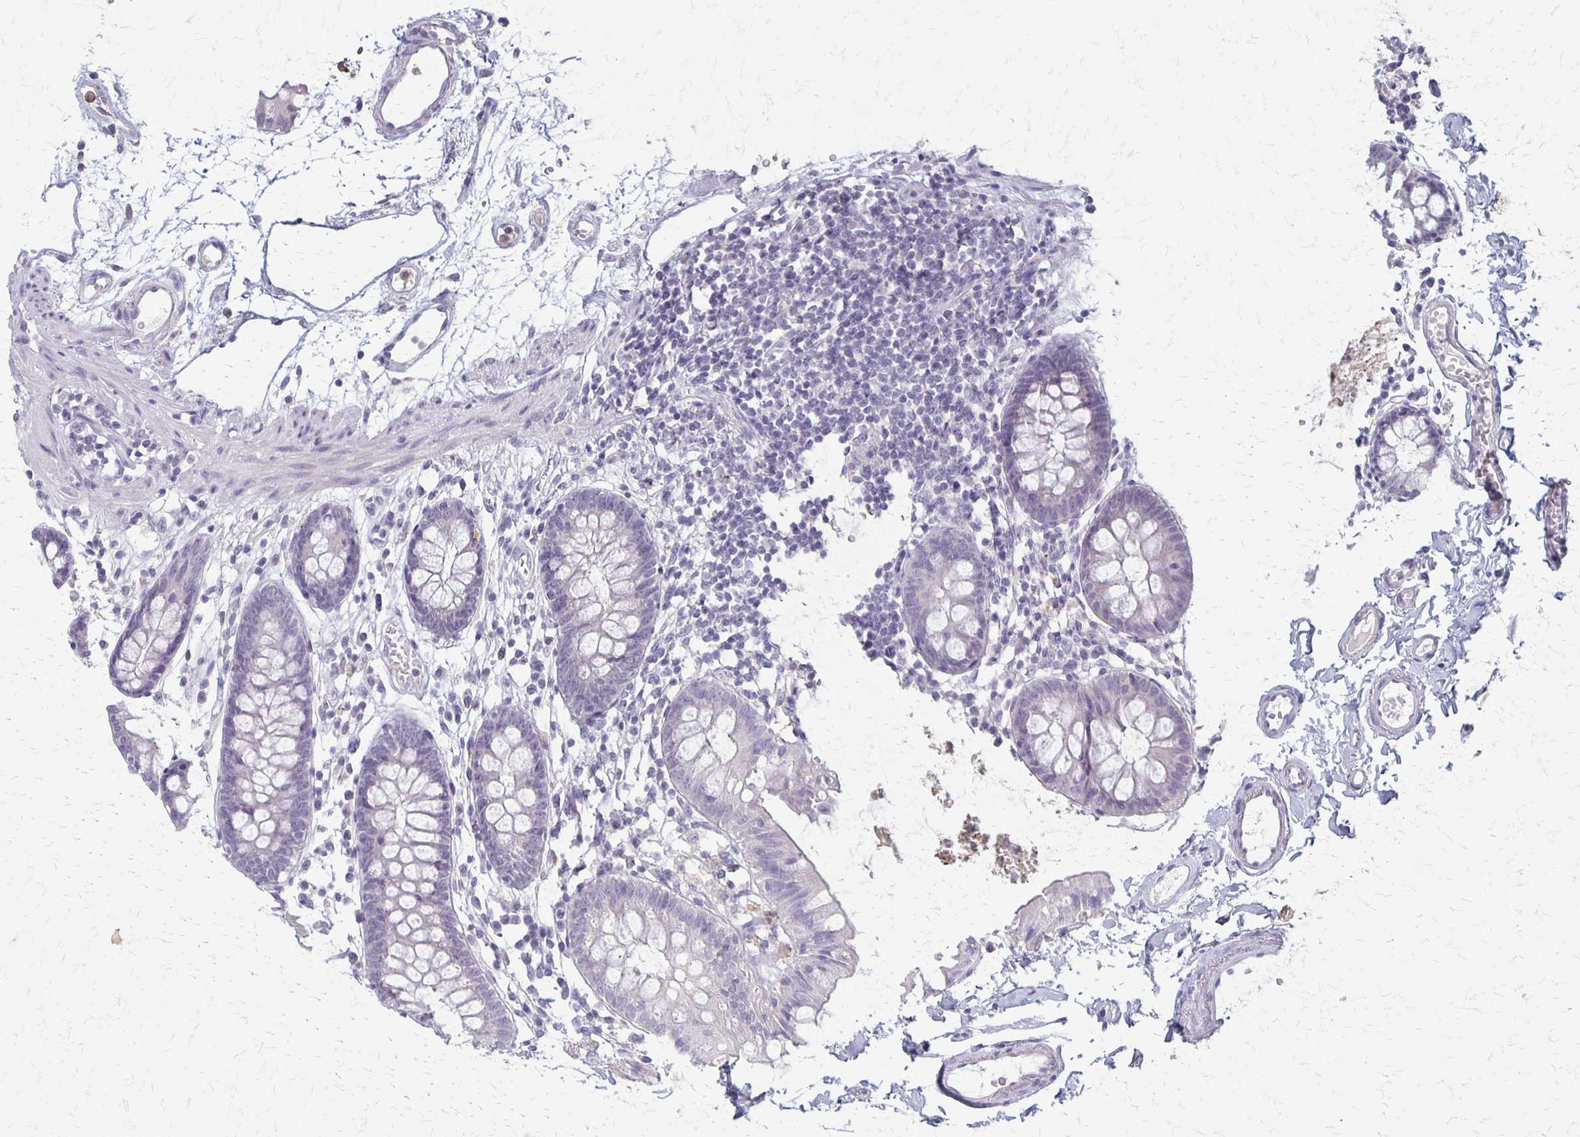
{"staining": {"intensity": "negative", "quantity": "none", "location": "none"}, "tissue": "colon", "cell_type": "Endothelial cells", "image_type": "normal", "snomed": [{"axis": "morphology", "description": "Normal tissue, NOS"}, {"axis": "topography", "description": "Colon"}], "caption": "IHC image of benign colon stained for a protein (brown), which shows no positivity in endothelial cells.", "gene": "SEPTIN5", "patient": {"sex": "female", "age": 84}}